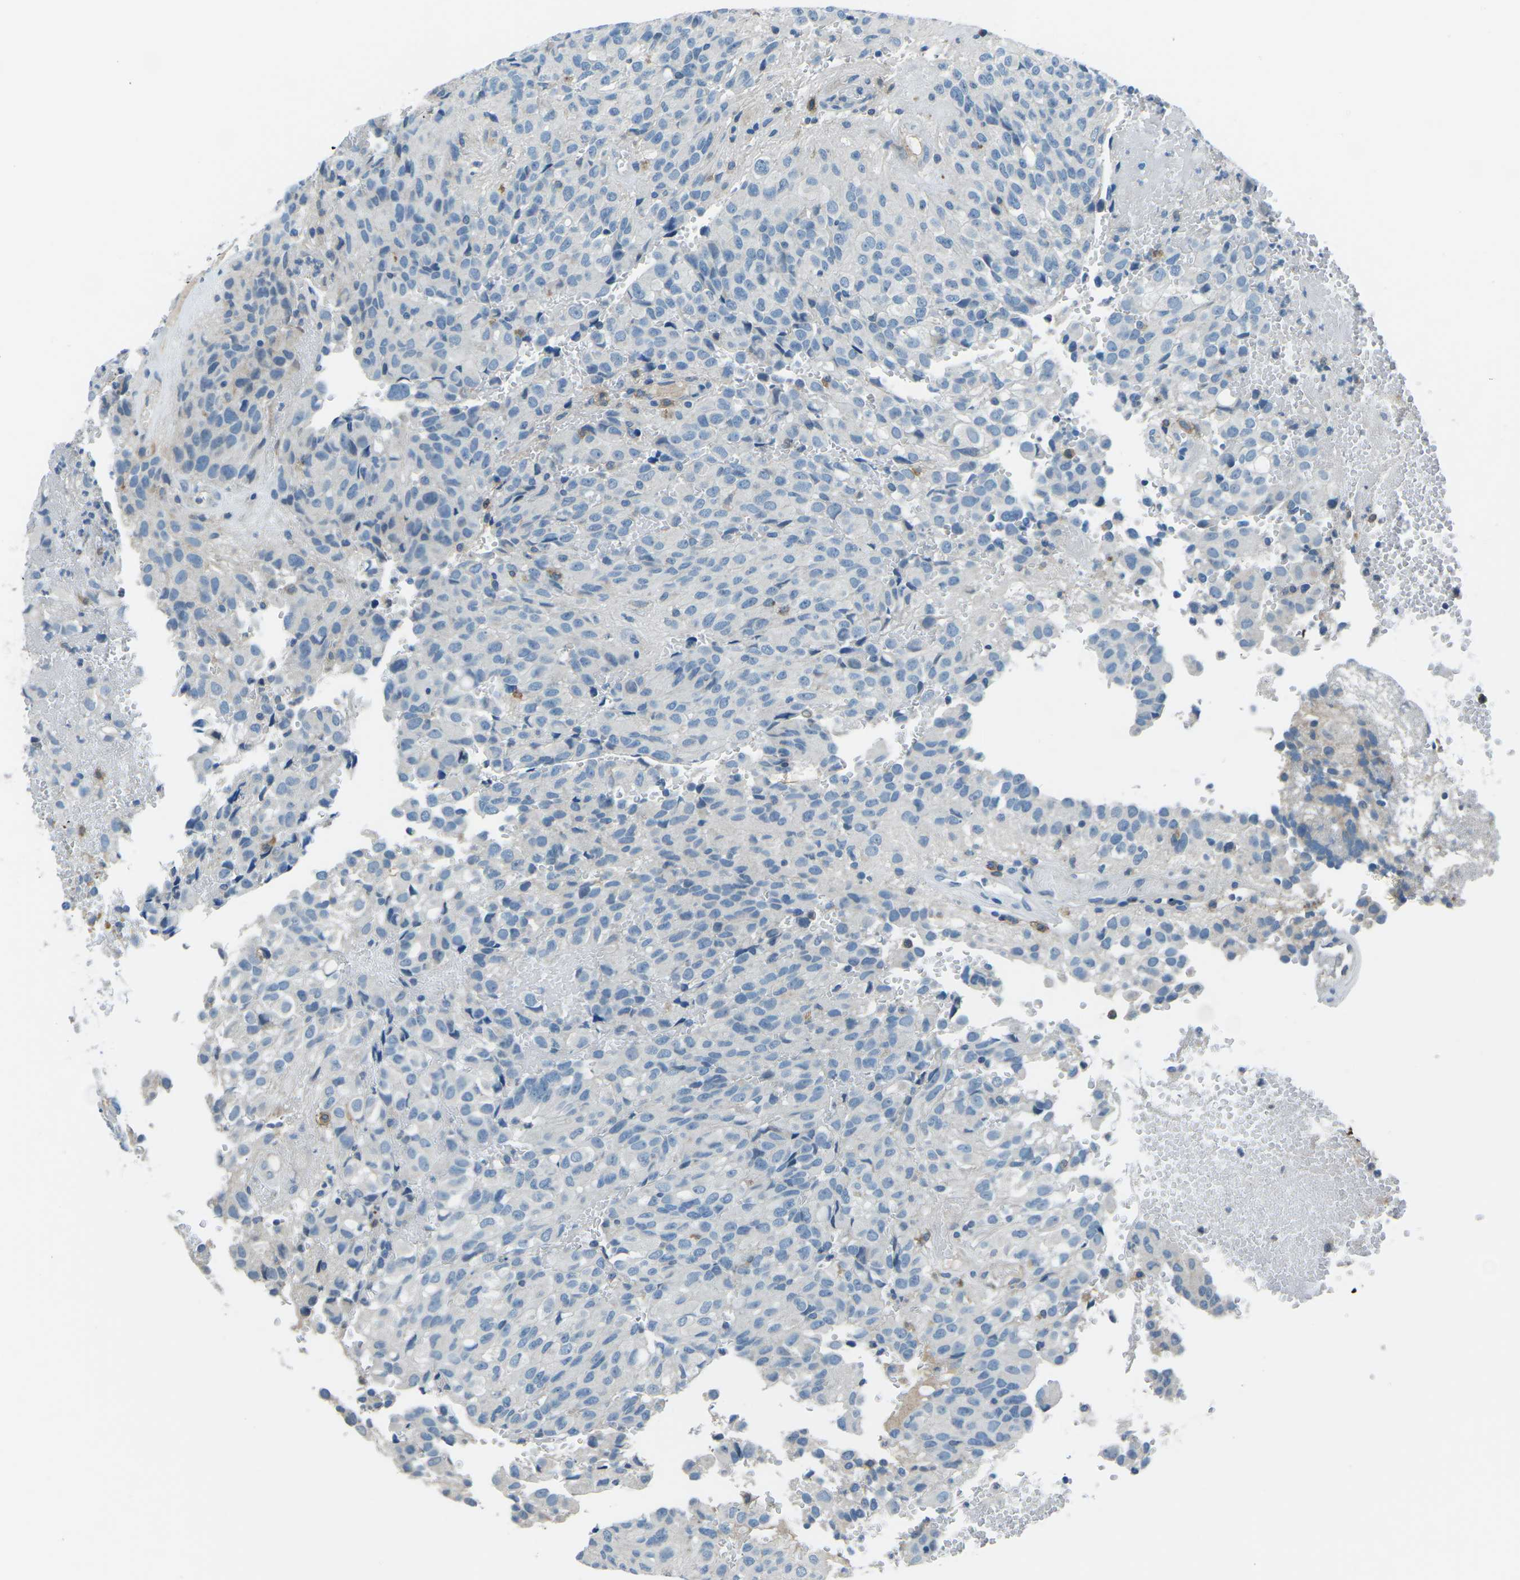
{"staining": {"intensity": "negative", "quantity": "none", "location": "none"}, "tissue": "glioma", "cell_type": "Tumor cells", "image_type": "cancer", "snomed": [{"axis": "morphology", "description": "Glioma, malignant, High grade"}, {"axis": "topography", "description": "Brain"}], "caption": "The histopathology image displays no significant staining in tumor cells of malignant glioma (high-grade). The staining is performed using DAB (3,3'-diaminobenzidine) brown chromogen with nuclei counter-stained in using hematoxylin.", "gene": "CD1D", "patient": {"sex": "male", "age": 32}}